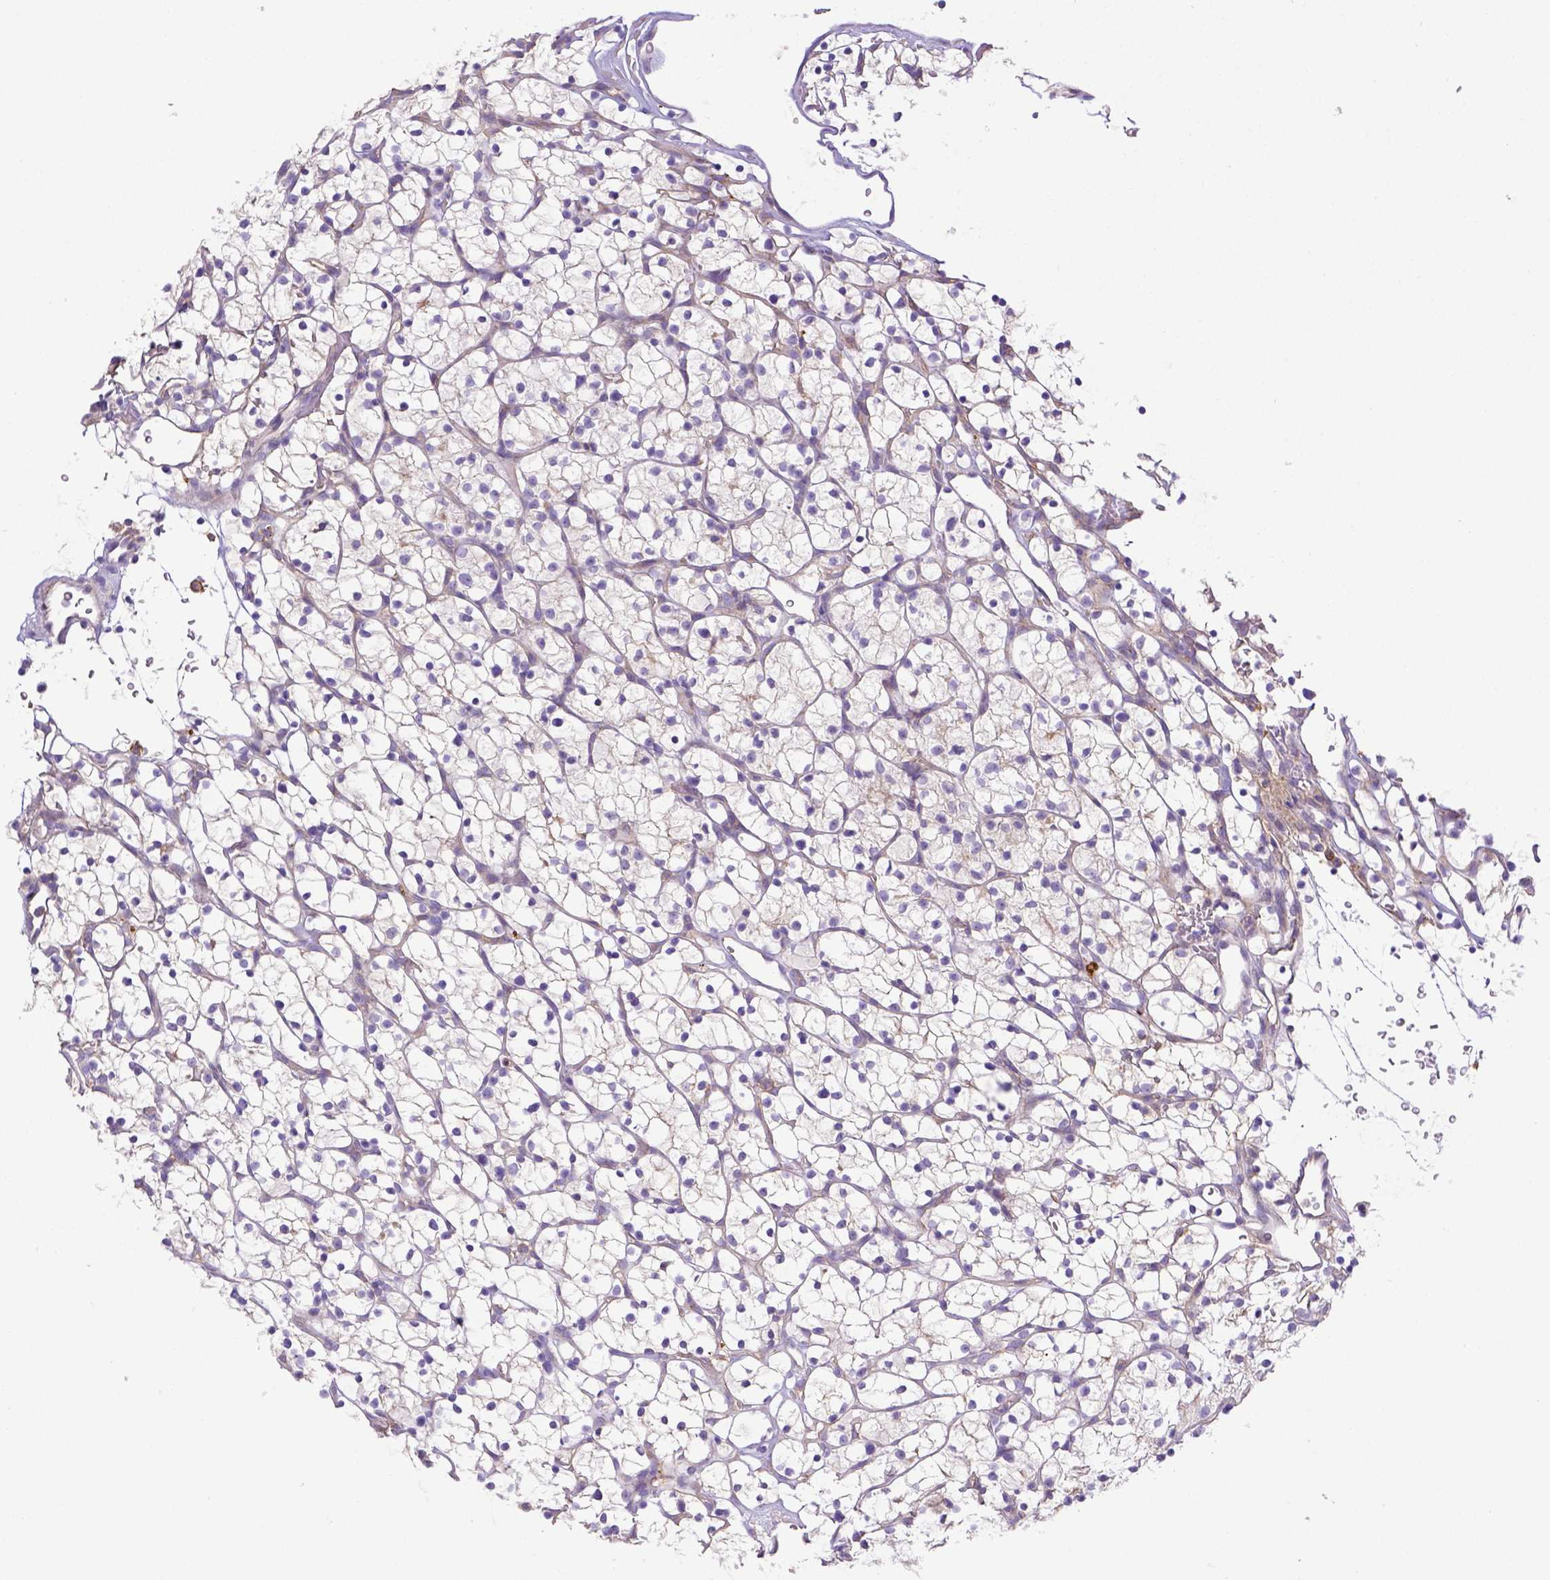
{"staining": {"intensity": "negative", "quantity": "none", "location": "none"}, "tissue": "renal cancer", "cell_type": "Tumor cells", "image_type": "cancer", "snomed": [{"axis": "morphology", "description": "Adenocarcinoma, NOS"}, {"axis": "topography", "description": "Kidney"}], "caption": "The immunohistochemistry (IHC) micrograph has no significant positivity in tumor cells of adenocarcinoma (renal) tissue. (Brightfield microscopy of DAB IHC at high magnification).", "gene": "CD40", "patient": {"sex": "female", "age": 64}}